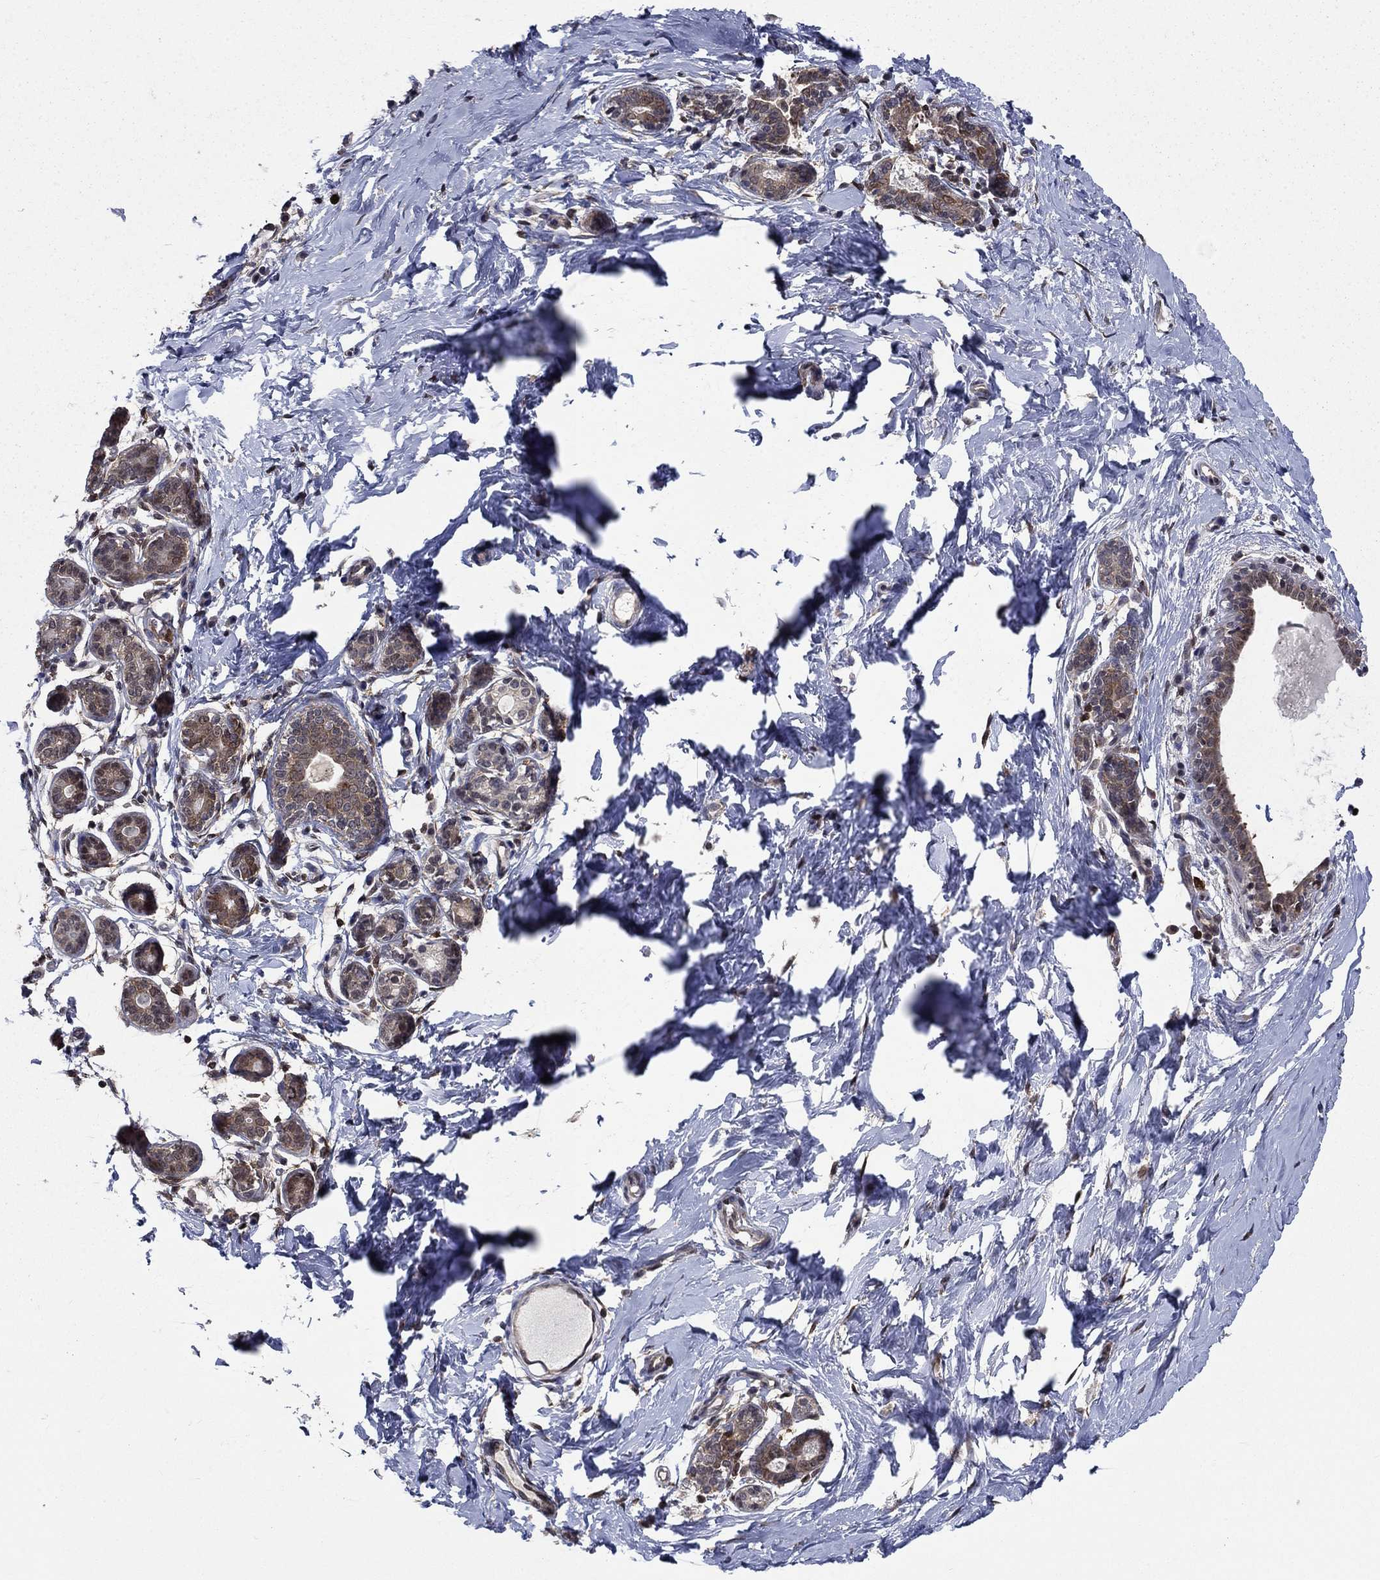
{"staining": {"intensity": "strong", "quantity": ">75%", "location": "cytoplasmic/membranous"}, "tissue": "breast", "cell_type": "Glandular cells", "image_type": "normal", "snomed": [{"axis": "morphology", "description": "Normal tissue, NOS"}, {"axis": "topography", "description": "Breast"}], "caption": "Approximately >75% of glandular cells in normal human breast display strong cytoplasmic/membranous protein staining as visualized by brown immunohistochemical staining.", "gene": "CACYBP", "patient": {"sex": "female", "age": 37}}